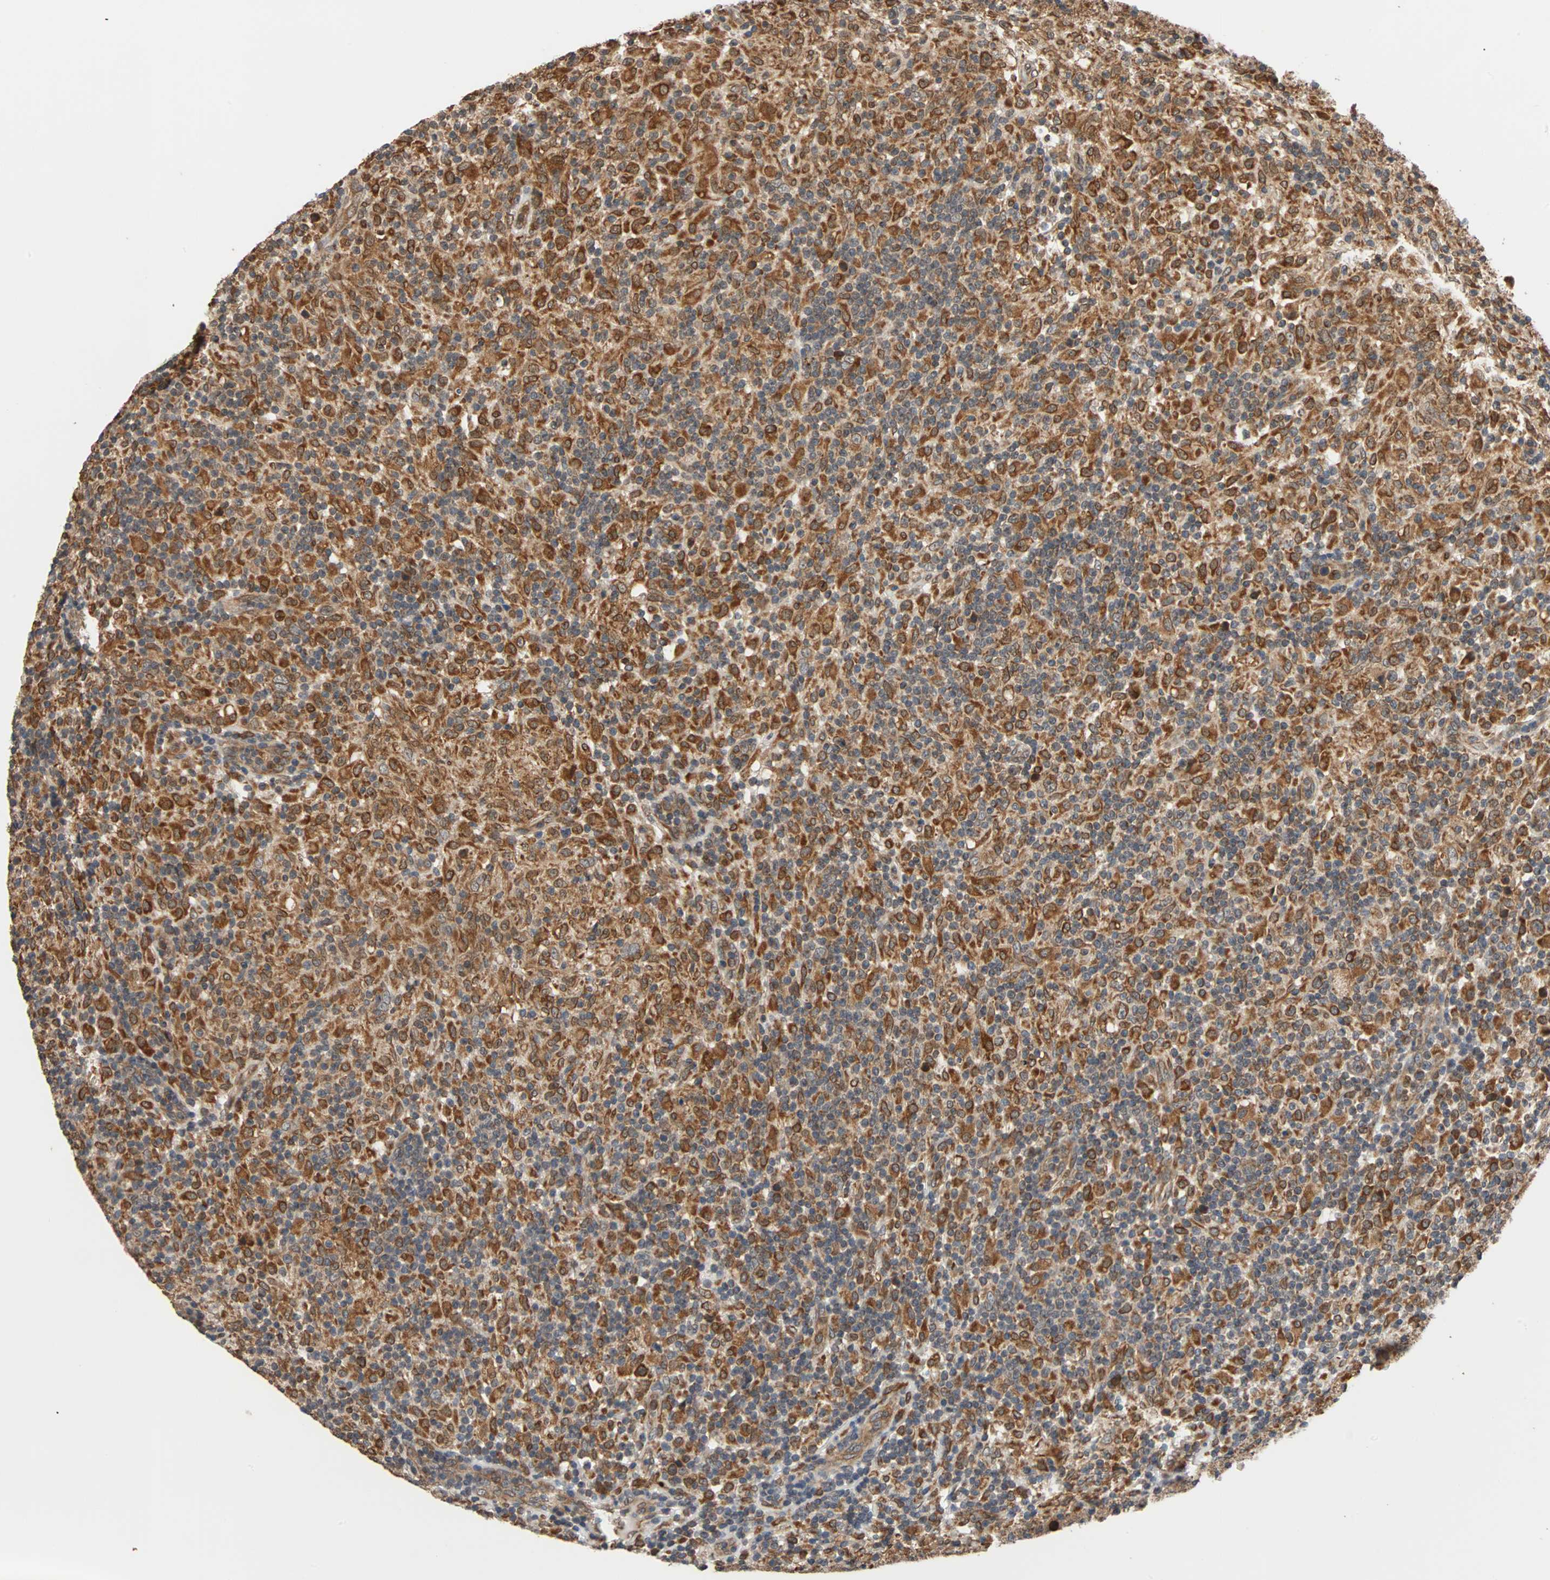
{"staining": {"intensity": "strong", "quantity": ">75%", "location": "cytoplasmic/membranous"}, "tissue": "lymphoma", "cell_type": "Tumor cells", "image_type": "cancer", "snomed": [{"axis": "morphology", "description": "Hodgkin's disease, NOS"}, {"axis": "topography", "description": "Lymph node"}], "caption": "Hodgkin's disease stained with a protein marker shows strong staining in tumor cells.", "gene": "AUP1", "patient": {"sex": "male", "age": 70}}